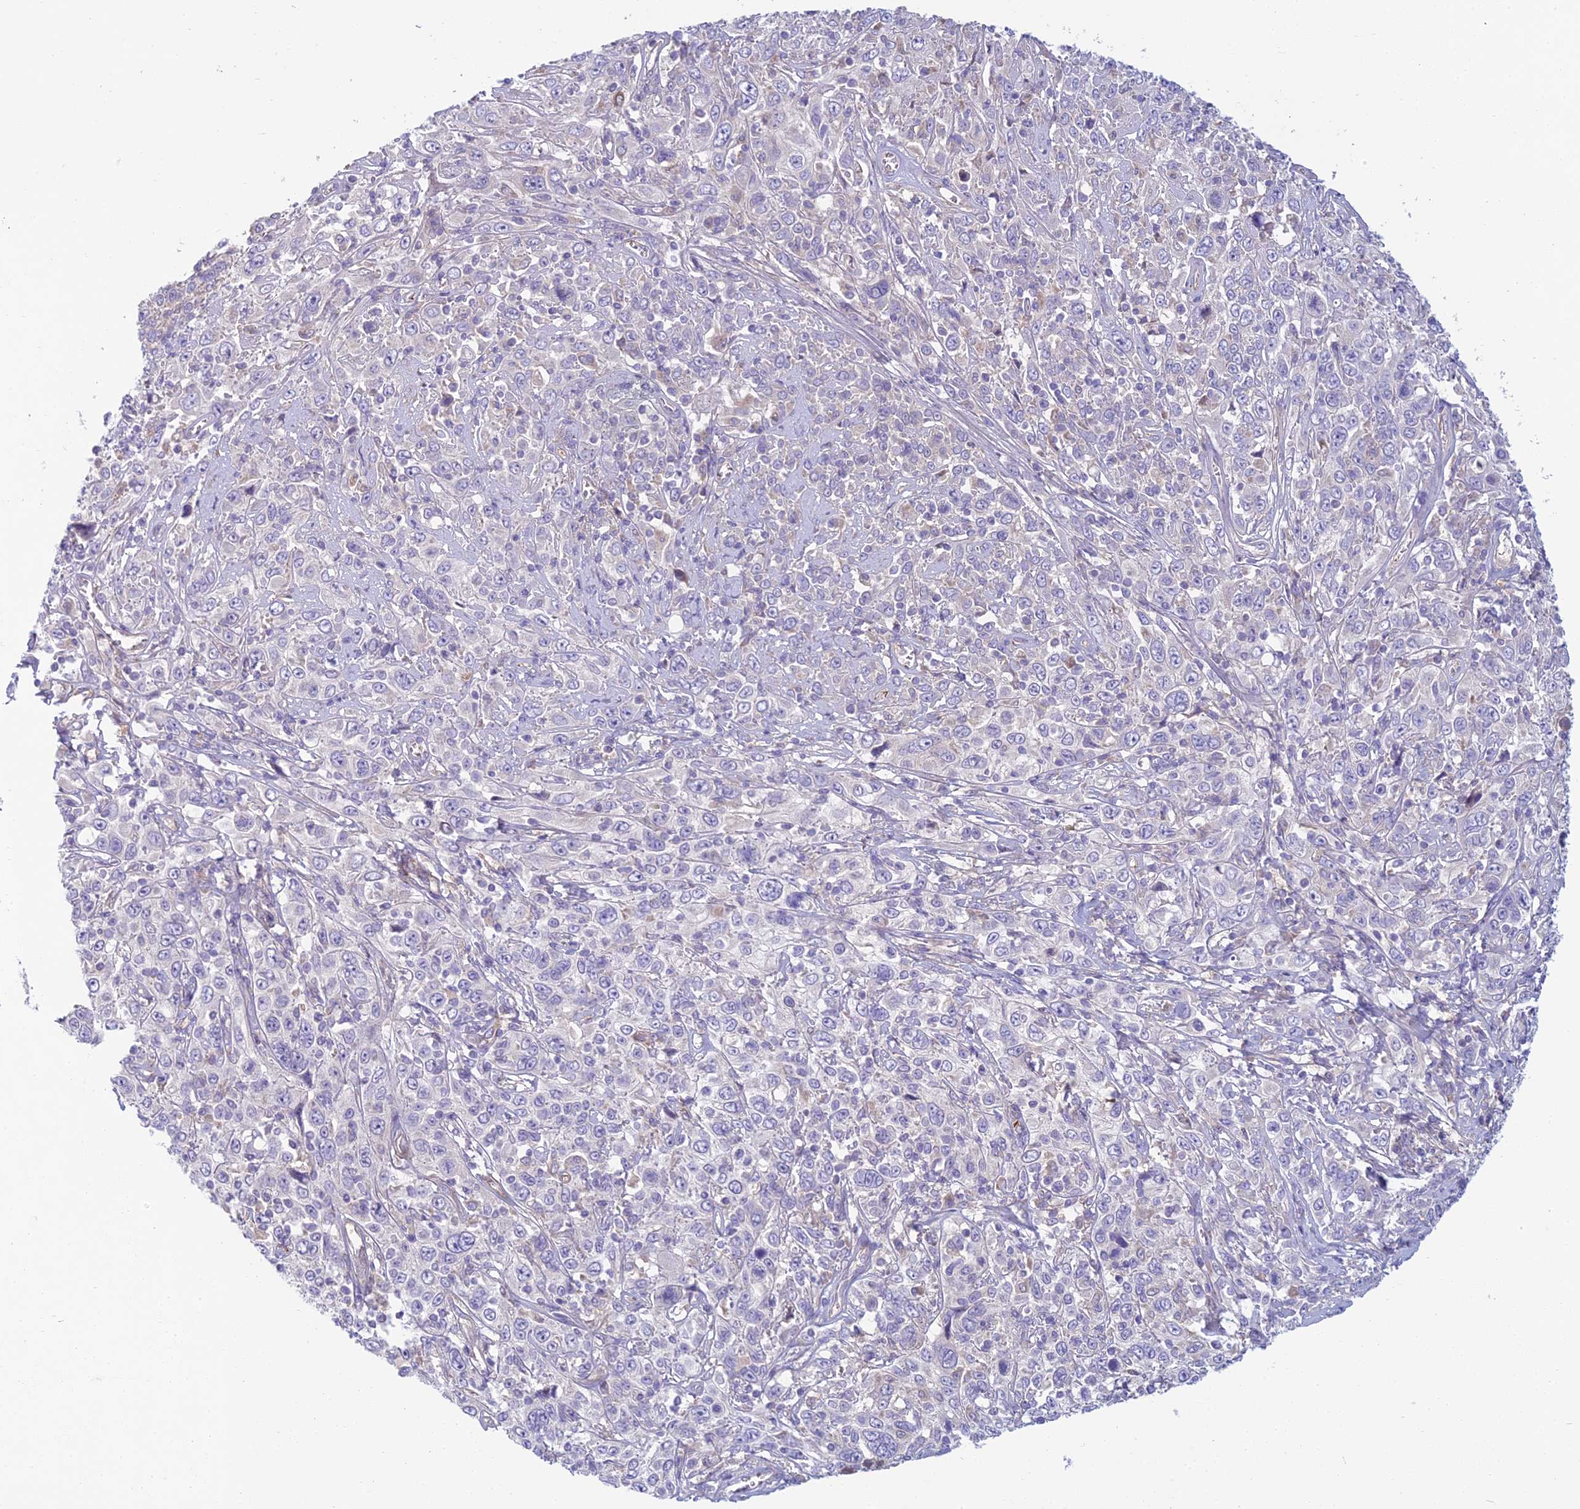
{"staining": {"intensity": "negative", "quantity": "none", "location": "none"}, "tissue": "cervical cancer", "cell_type": "Tumor cells", "image_type": "cancer", "snomed": [{"axis": "morphology", "description": "Squamous cell carcinoma, NOS"}, {"axis": "topography", "description": "Cervix"}], "caption": "This is an immunohistochemistry image of squamous cell carcinoma (cervical). There is no staining in tumor cells.", "gene": "DUS2", "patient": {"sex": "female", "age": 46}}